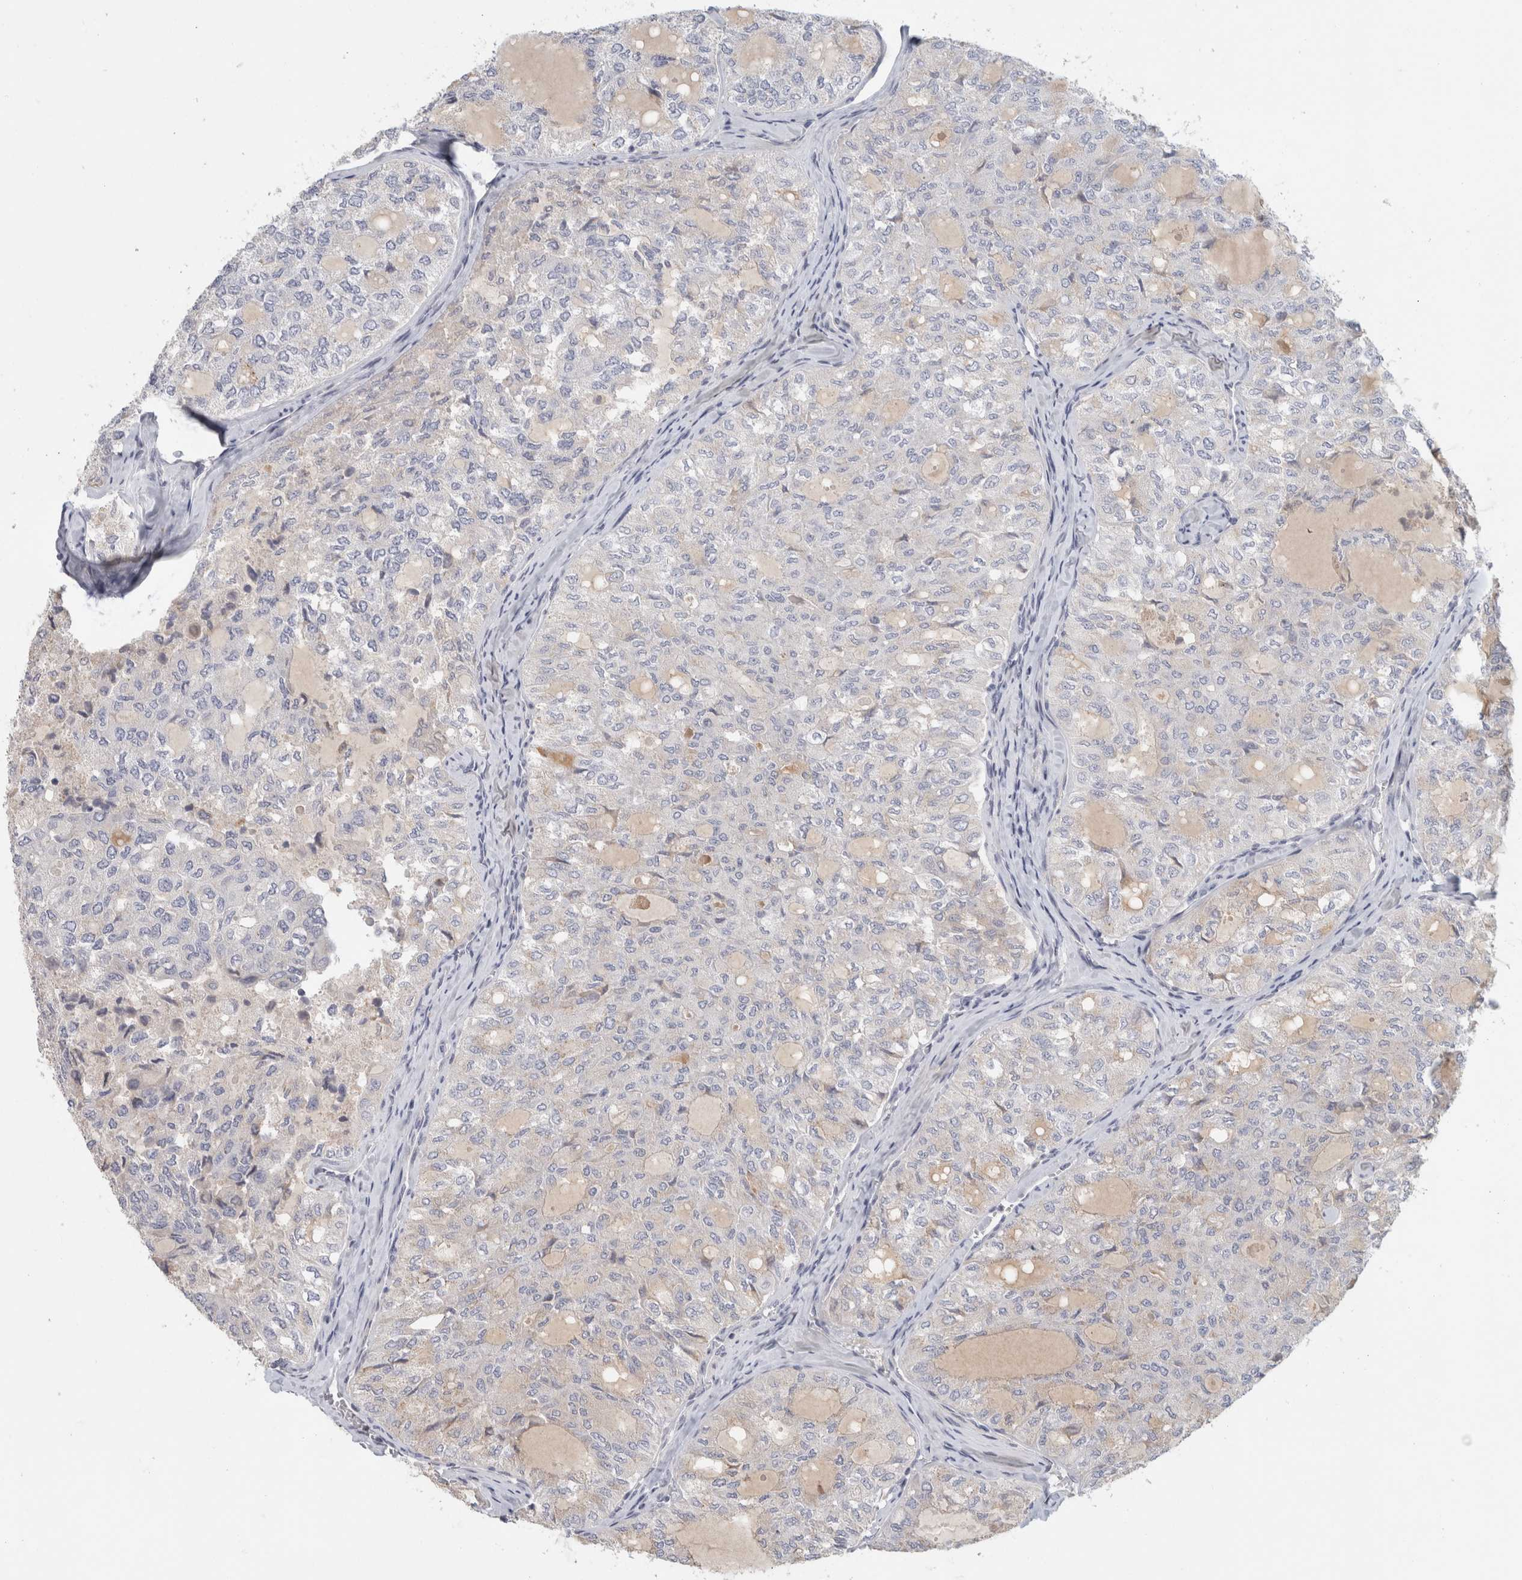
{"staining": {"intensity": "negative", "quantity": "none", "location": "none"}, "tissue": "thyroid cancer", "cell_type": "Tumor cells", "image_type": "cancer", "snomed": [{"axis": "morphology", "description": "Follicular adenoma carcinoma, NOS"}, {"axis": "topography", "description": "Thyroid gland"}], "caption": "Immunohistochemical staining of follicular adenoma carcinoma (thyroid) shows no significant expression in tumor cells.", "gene": "STK31", "patient": {"sex": "male", "age": 75}}